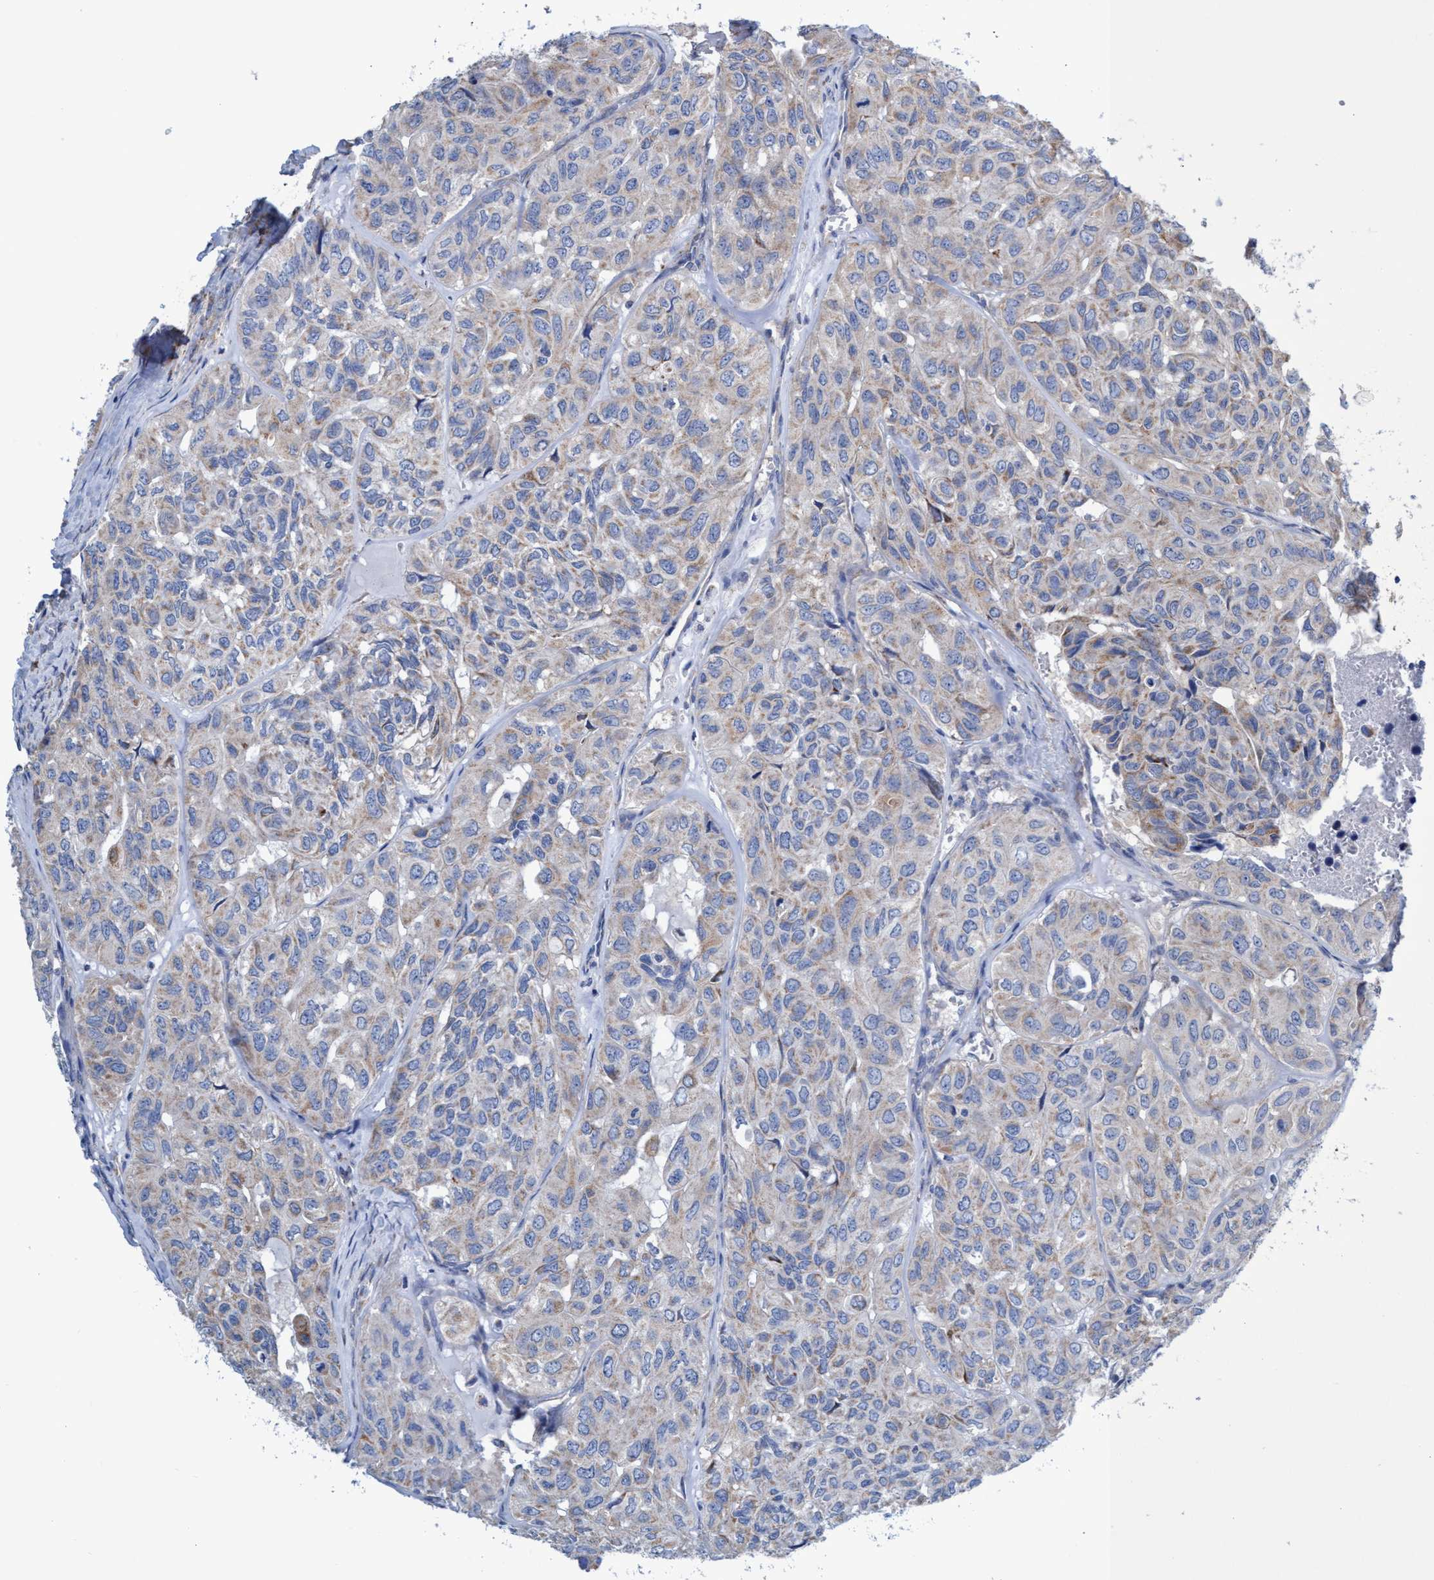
{"staining": {"intensity": "weak", "quantity": ">75%", "location": "cytoplasmic/membranous"}, "tissue": "head and neck cancer", "cell_type": "Tumor cells", "image_type": "cancer", "snomed": [{"axis": "morphology", "description": "Adenocarcinoma, NOS"}, {"axis": "topography", "description": "Salivary gland, NOS"}, {"axis": "topography", "description": "Head-Neck"}], "caption": "Protein staining of head and neck cancer (adenocarcinoma) tissue reveals weak cytoplasmic/membranous staining in about >75% of tumor cells.", "gene": "ZNF750", "patient": {"sex": "female", "age": 76}}